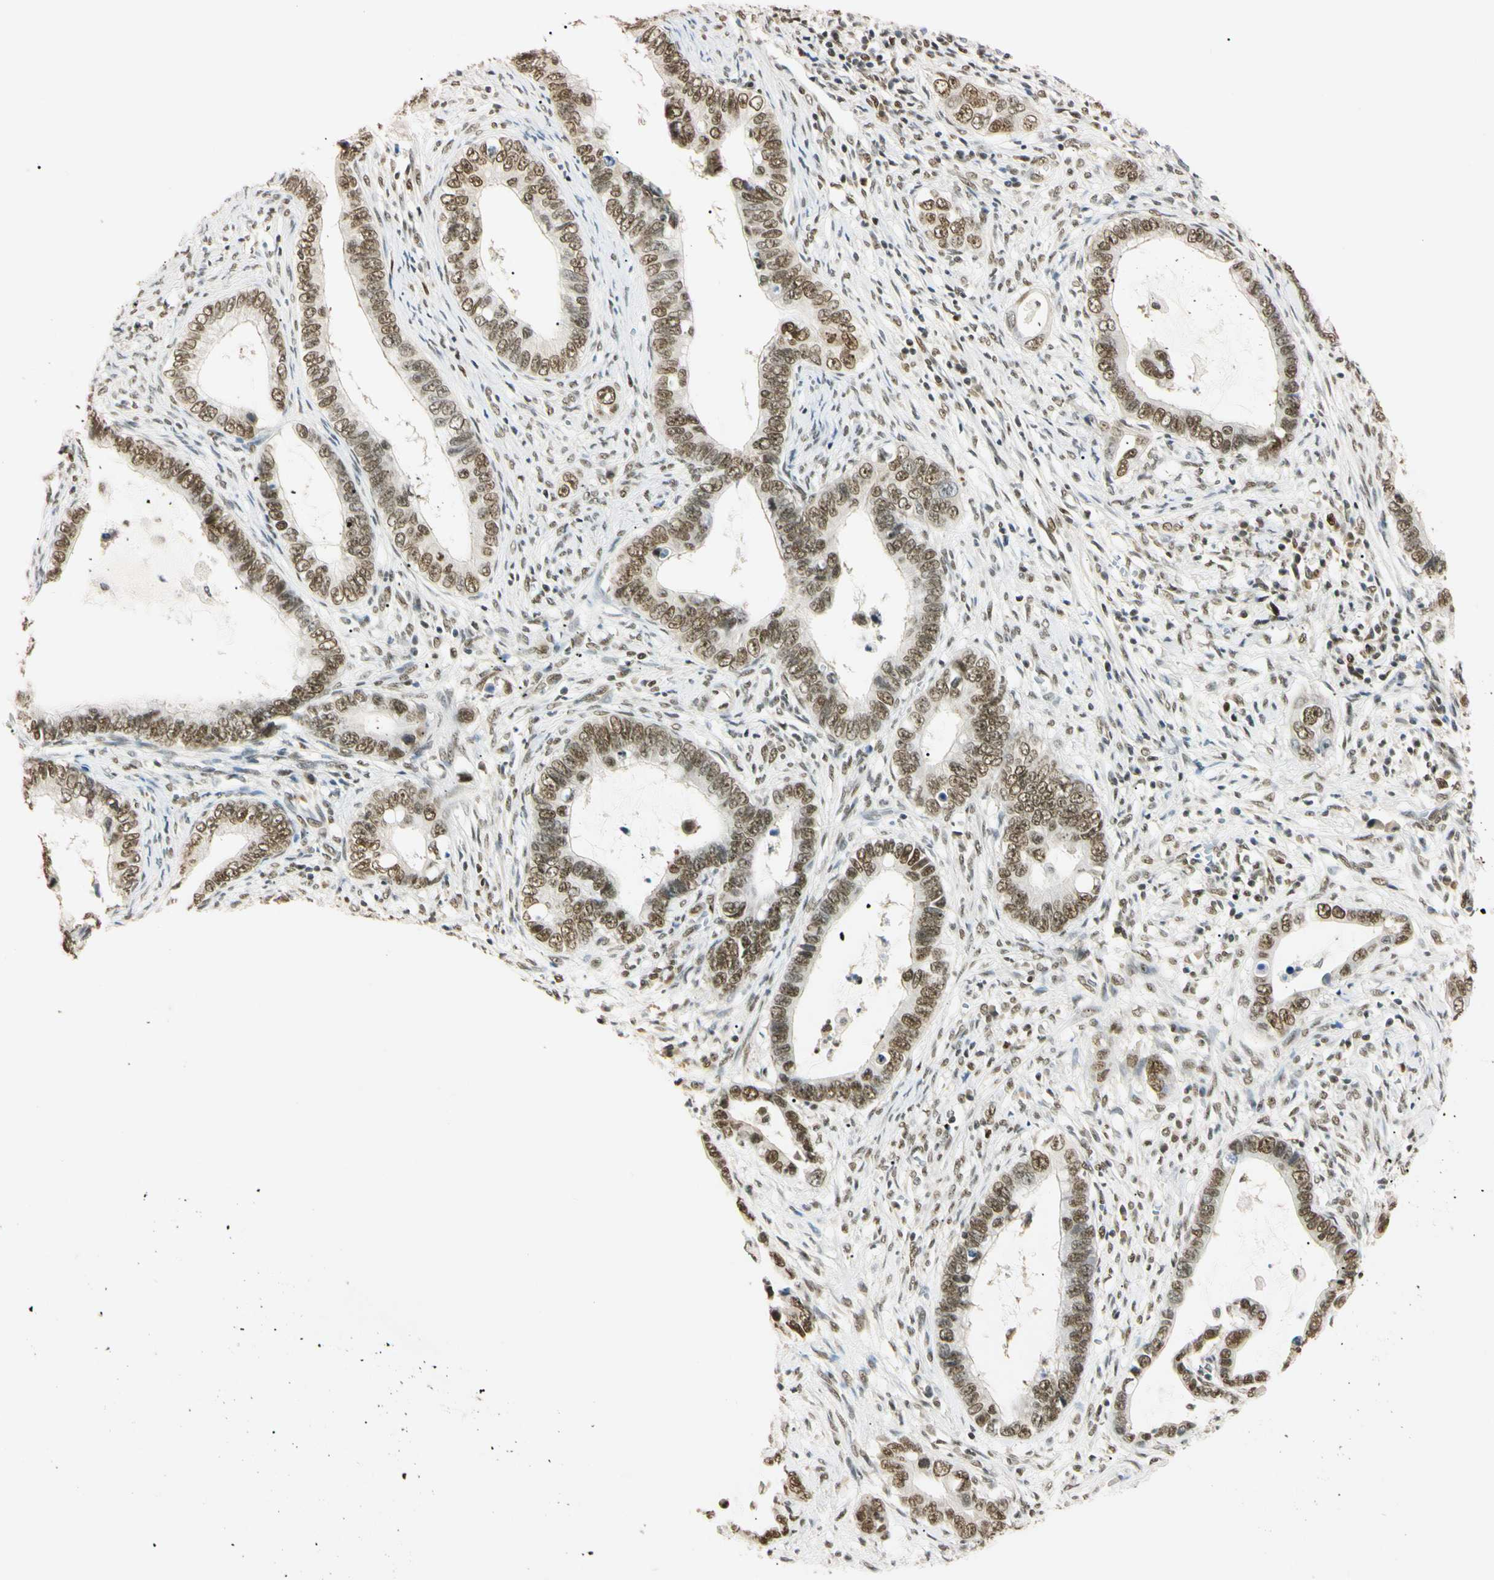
{"staining": {"intensity": "strong", "quantity": ">75%", "location": "nuclear"}, "tissue": "cervical cancer", "cell_type": "Tumor cells", "image_type": "cancer", "snomed": [{"axis": "morphology", "description": "Adenocarcinoma, NOS"}, {"axis": "topography", "description": "Cervix"}], "caption": "Cervical cancer tissue displays strong nuclear expression in approximately >75% of tumor cells", "gene": "SMARCA5", "patient": {"sex": "female", "age": 44}}